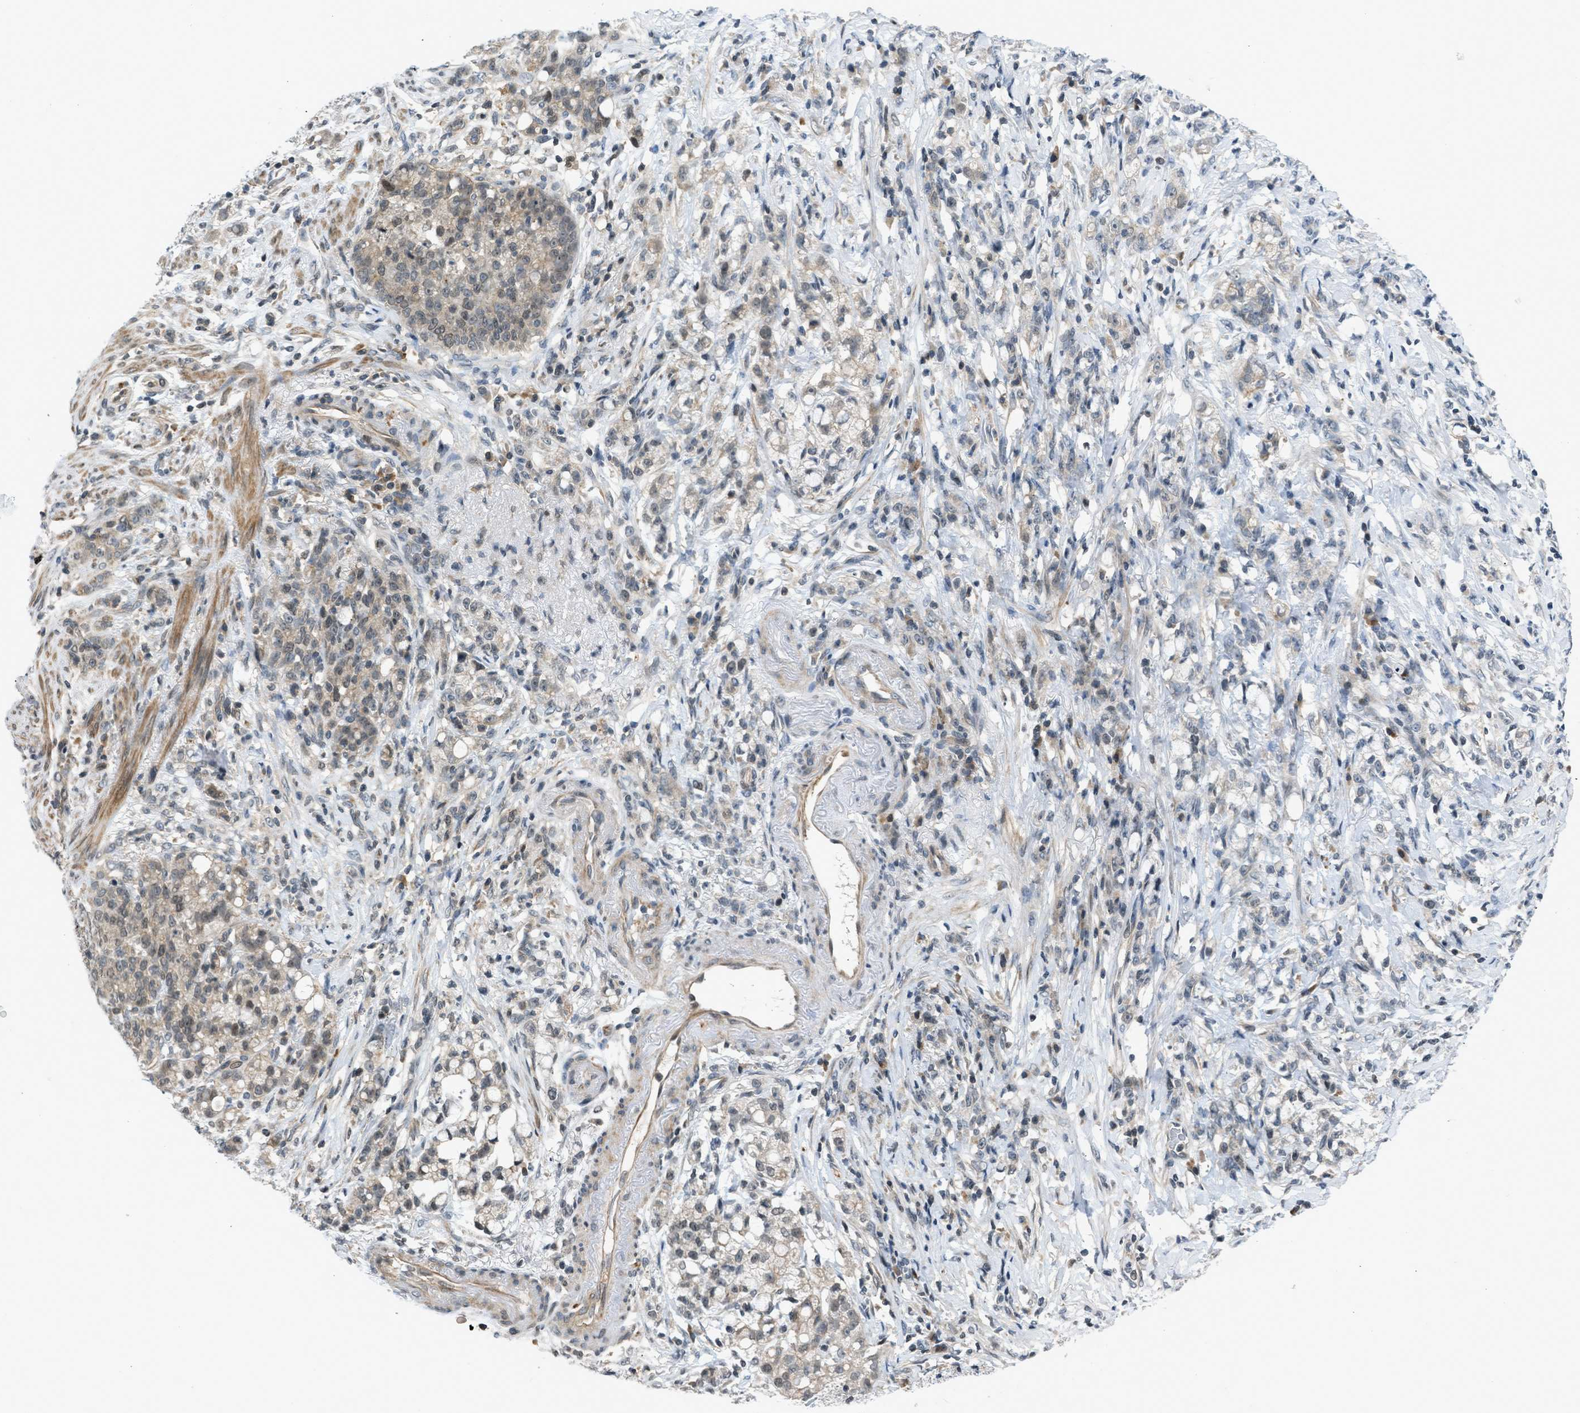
{"staining": {"intensity": "weak", "quantity": "25%-75%", "location": "cytoplasmic/membranous"}, "tissue": "stomach cancer", "cell_type": "Tumor cells", "image_type": "cancer", "snomed": [{"axis": "morphology", "description": "Adenocarcinoma, NOS"}, {"axis": "topography", "description": "Stomach, lower"}], "caption": "Immunohistochemical staining of human stomach cancer exhibits low levels of weak cytoplasmic/membranous staining in approximately 25%-75% of tumor cells.", "gene": "TTBK2", "patient": {"sex": "male", "age": 88}}